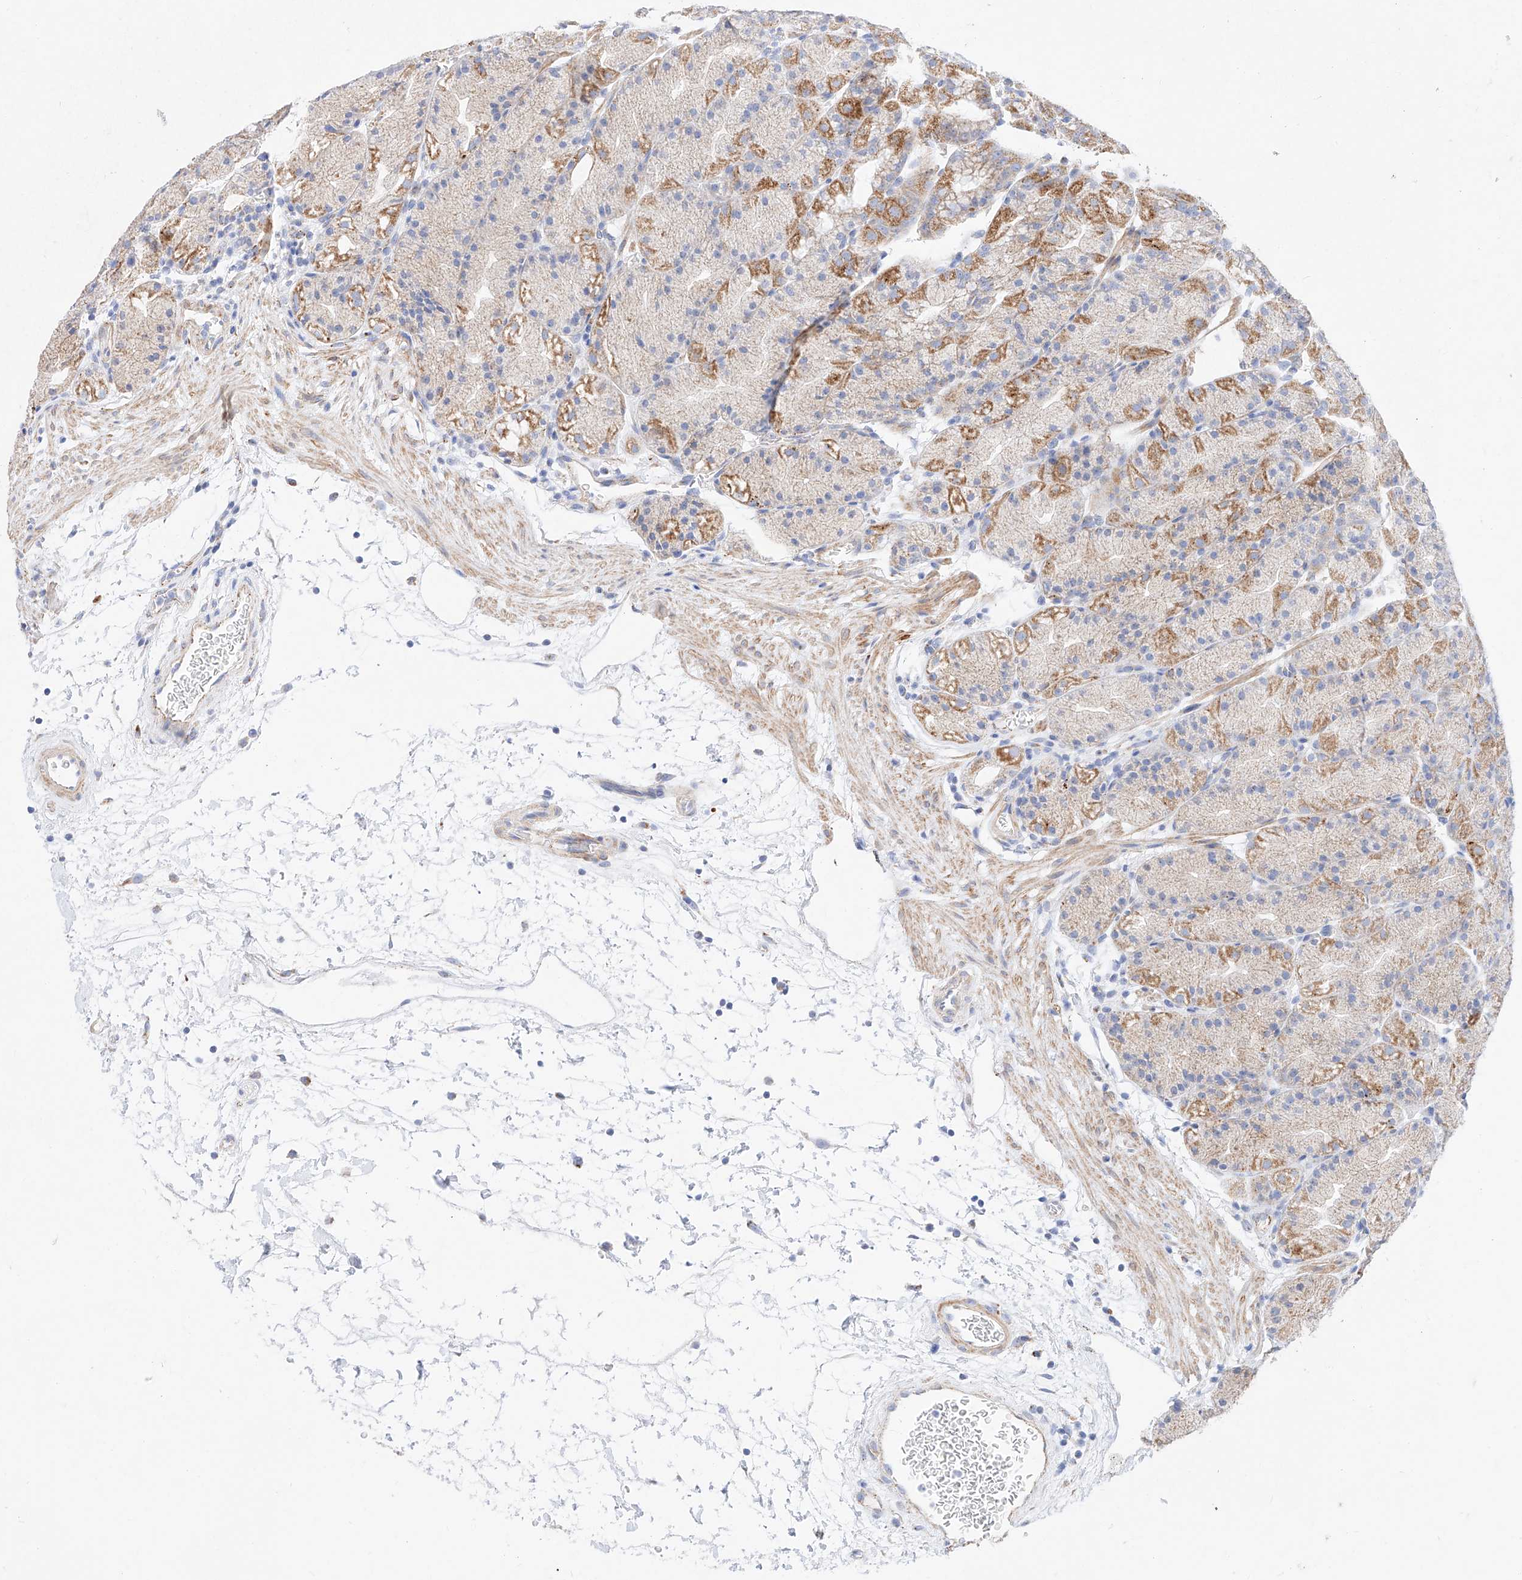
{"staining": {"intensity": "moderate", "quantity": "25%-75%", "location": "cytoplasmic/membranous"}, "tissue": "stomach", "cell_type": "Glandular cells", "image_type": "normal", "snomed": [{"axis": "morphology", "description": "Normal tissue, NOS"}, {"axis": "topography", "description": "Stomach, upper"}], "caption": "Immunohistochemical staining of normal human stomach shows moderate cytoplasmic/membranous protein staining in about 25%-75% of glandular cells.", "gene": "C6orf62", "patient": {"sex": "male", "age": 48}}